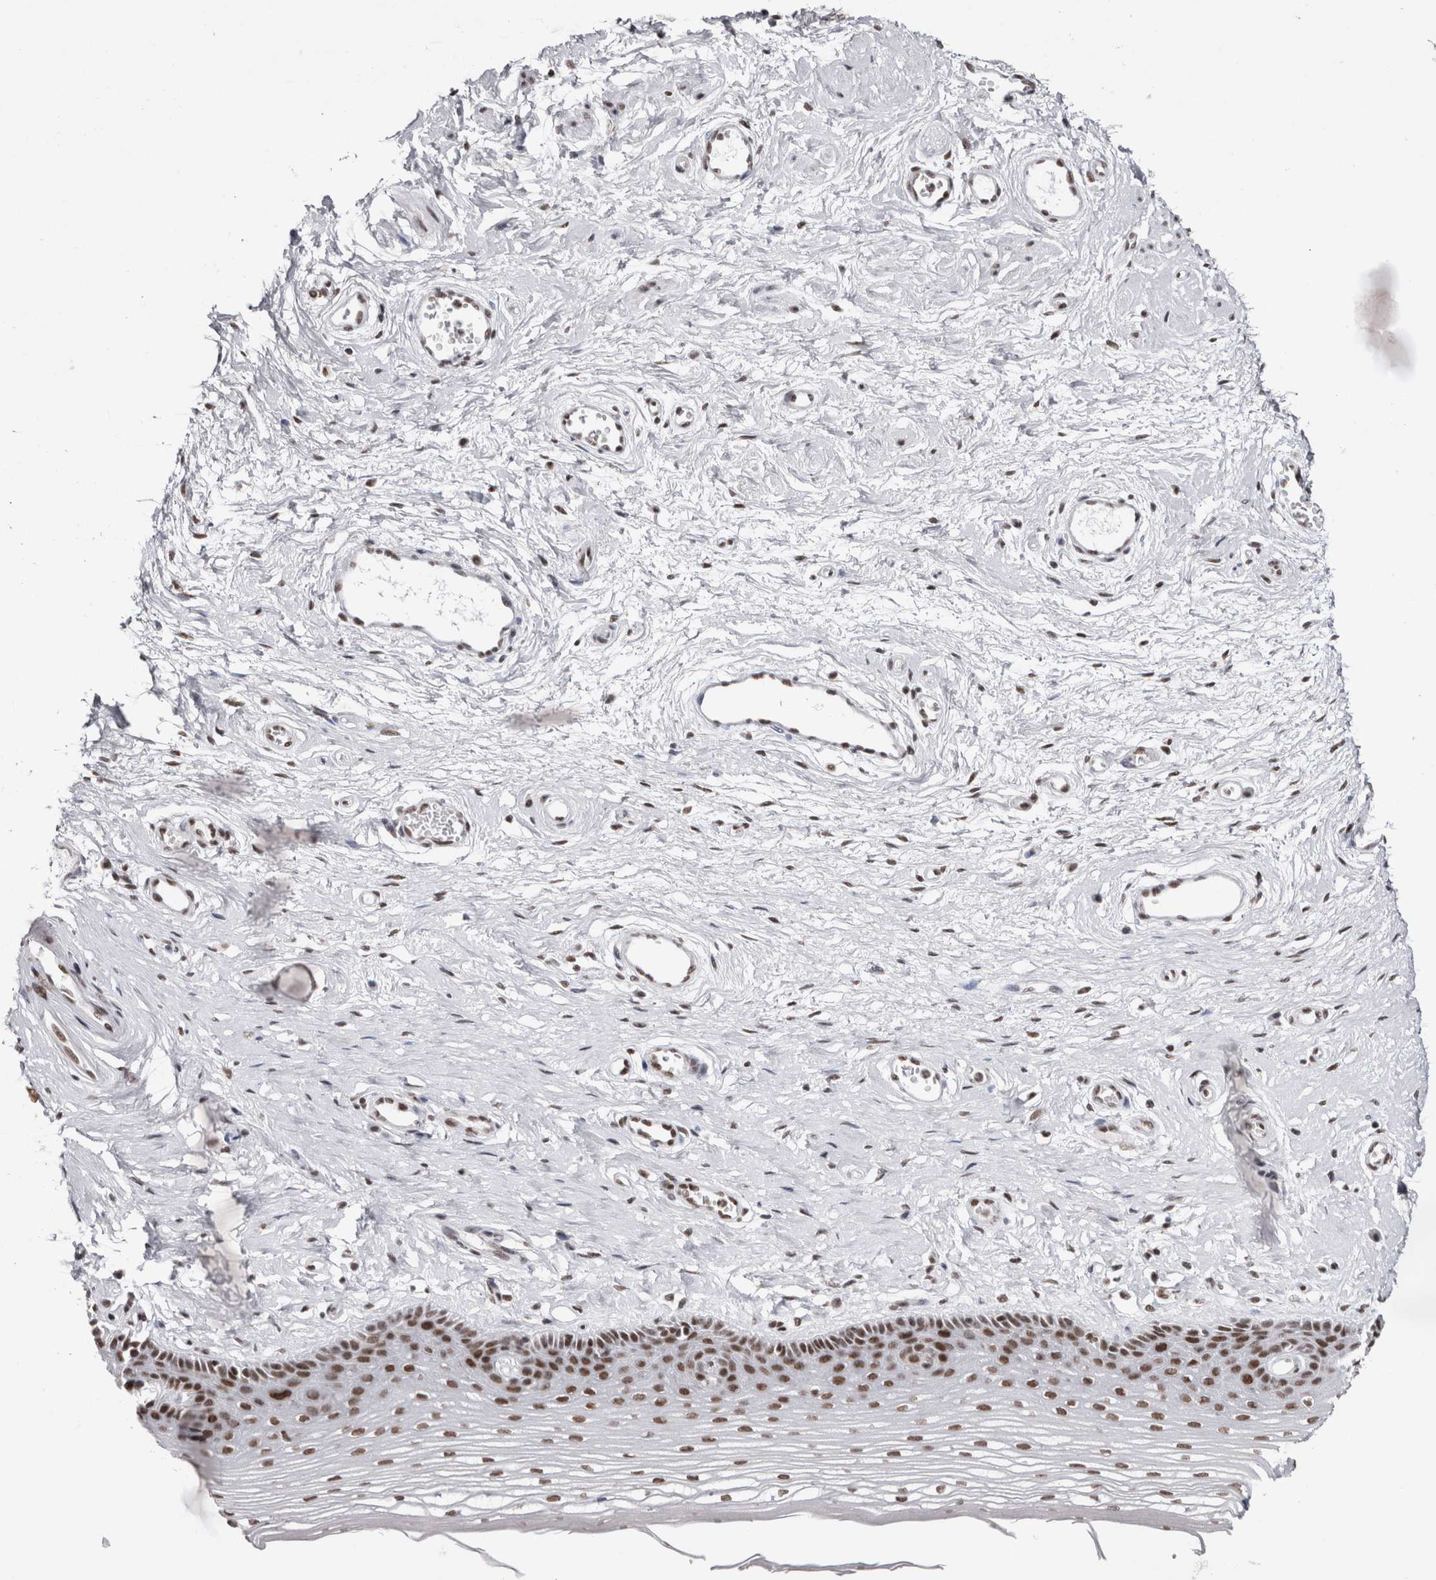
{"staining": {"intensity": "strong", "quantity": ">75%", "location": "nuclear"}, "tissue": "vagina", "cell_type": "Squamous epithelial cells", "image_type": "normal", "snomed": [{"axis": "morphology", "description": "Normal tissue, NOS"}, {"axis": "topography", "description": "Vagina"}], "caption": "Approximately >75% of squamous epithelial cells in benign human vagina show strong nuclear protein staining as visualized by brown immunohistochemical staining.", "gene": "SMC1A", "patient": {"sex": "female", "age": 46}}